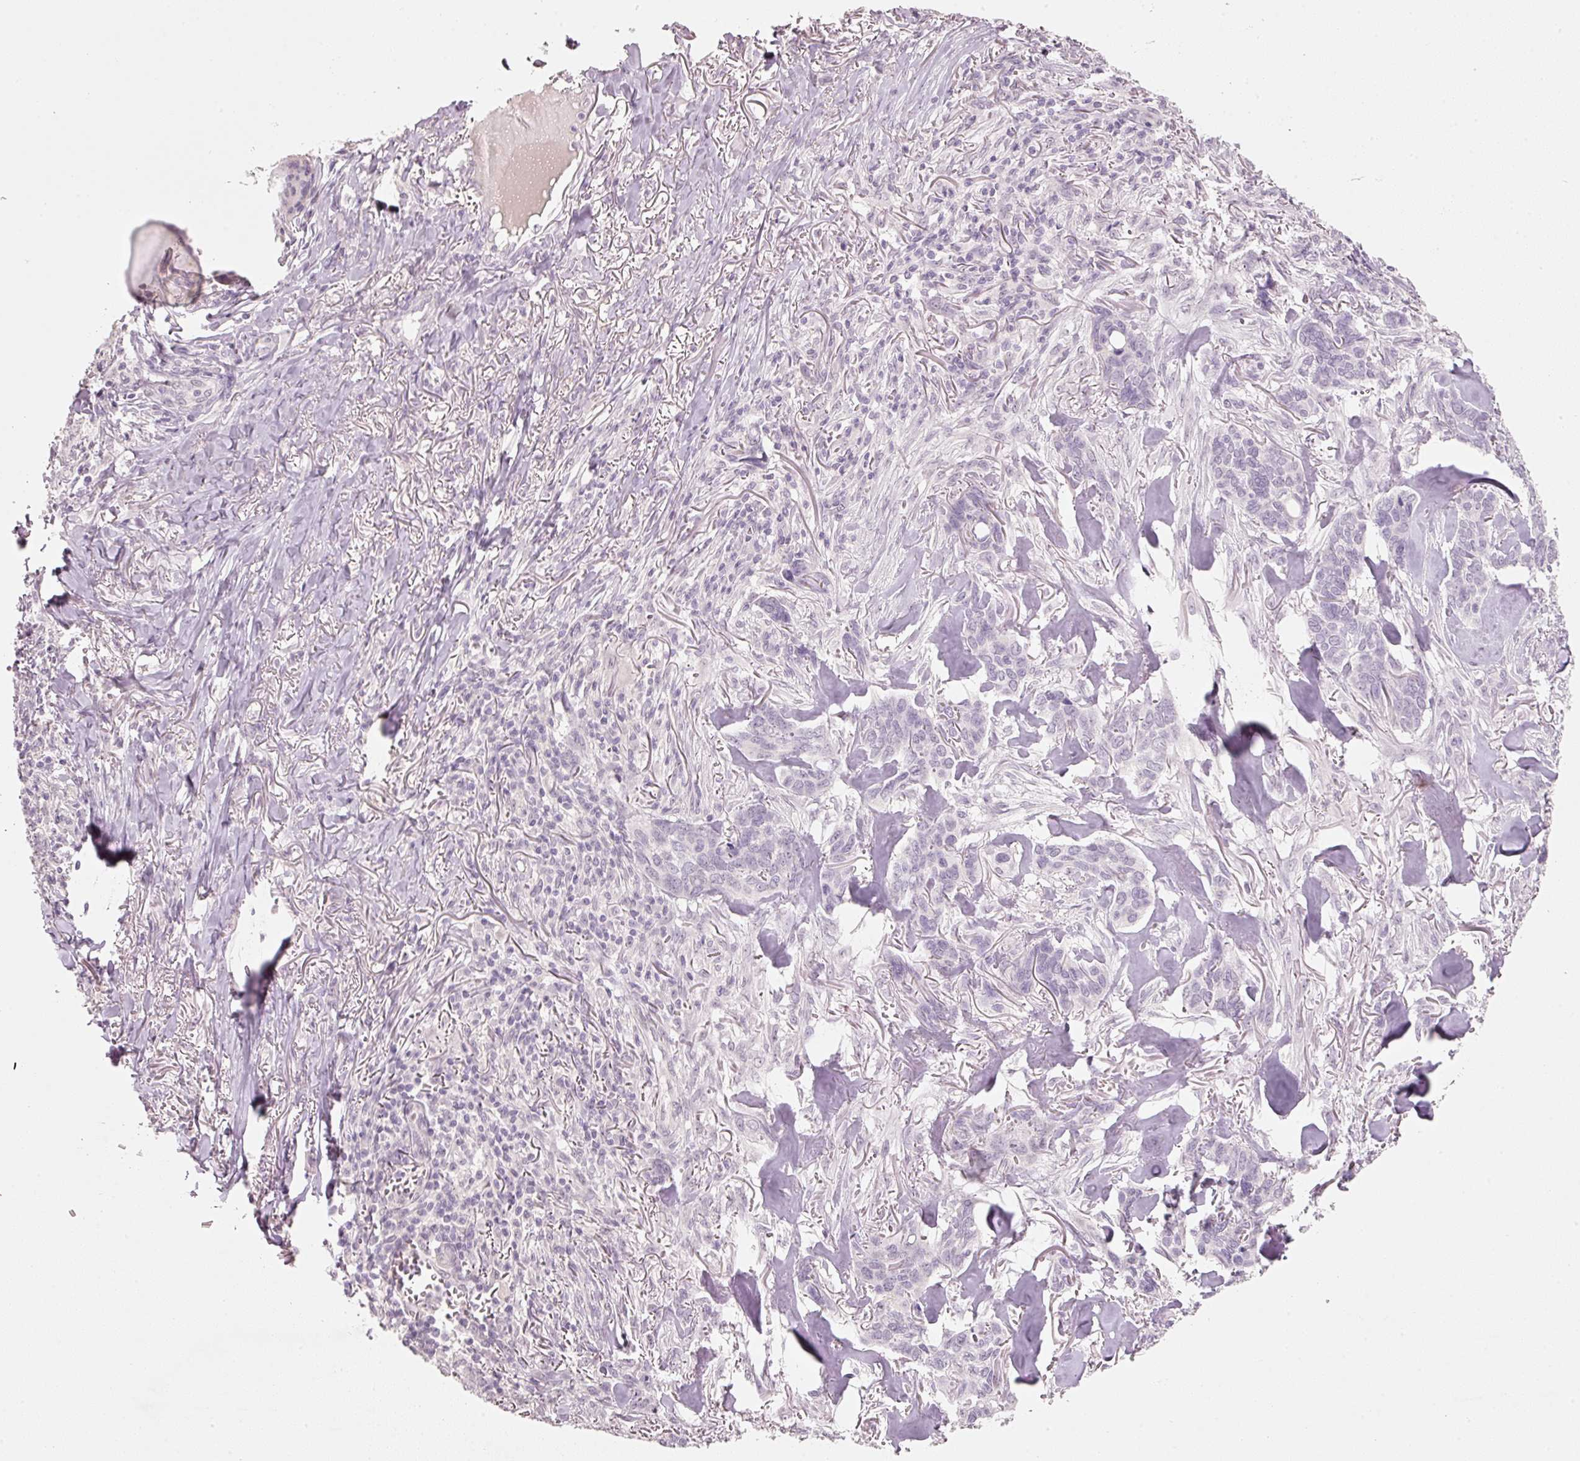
{"staining": {"intensity": "negative", "quantity": "none", "location": "none"}, "tissue": "skin cancer", "cell_type": "Tumor cells", "image_type": "cancer", "snomed": [{"axis": "morphology", "description": "Basal cell carcinoma"}, {"axis": "topography", "description": "Skin"}], "caption": "There is no significant expression in tumor cells of basal cell carcinoma (skin).", "gene": "STEAP1", "patient": {"sex": "male", "age": 86}}